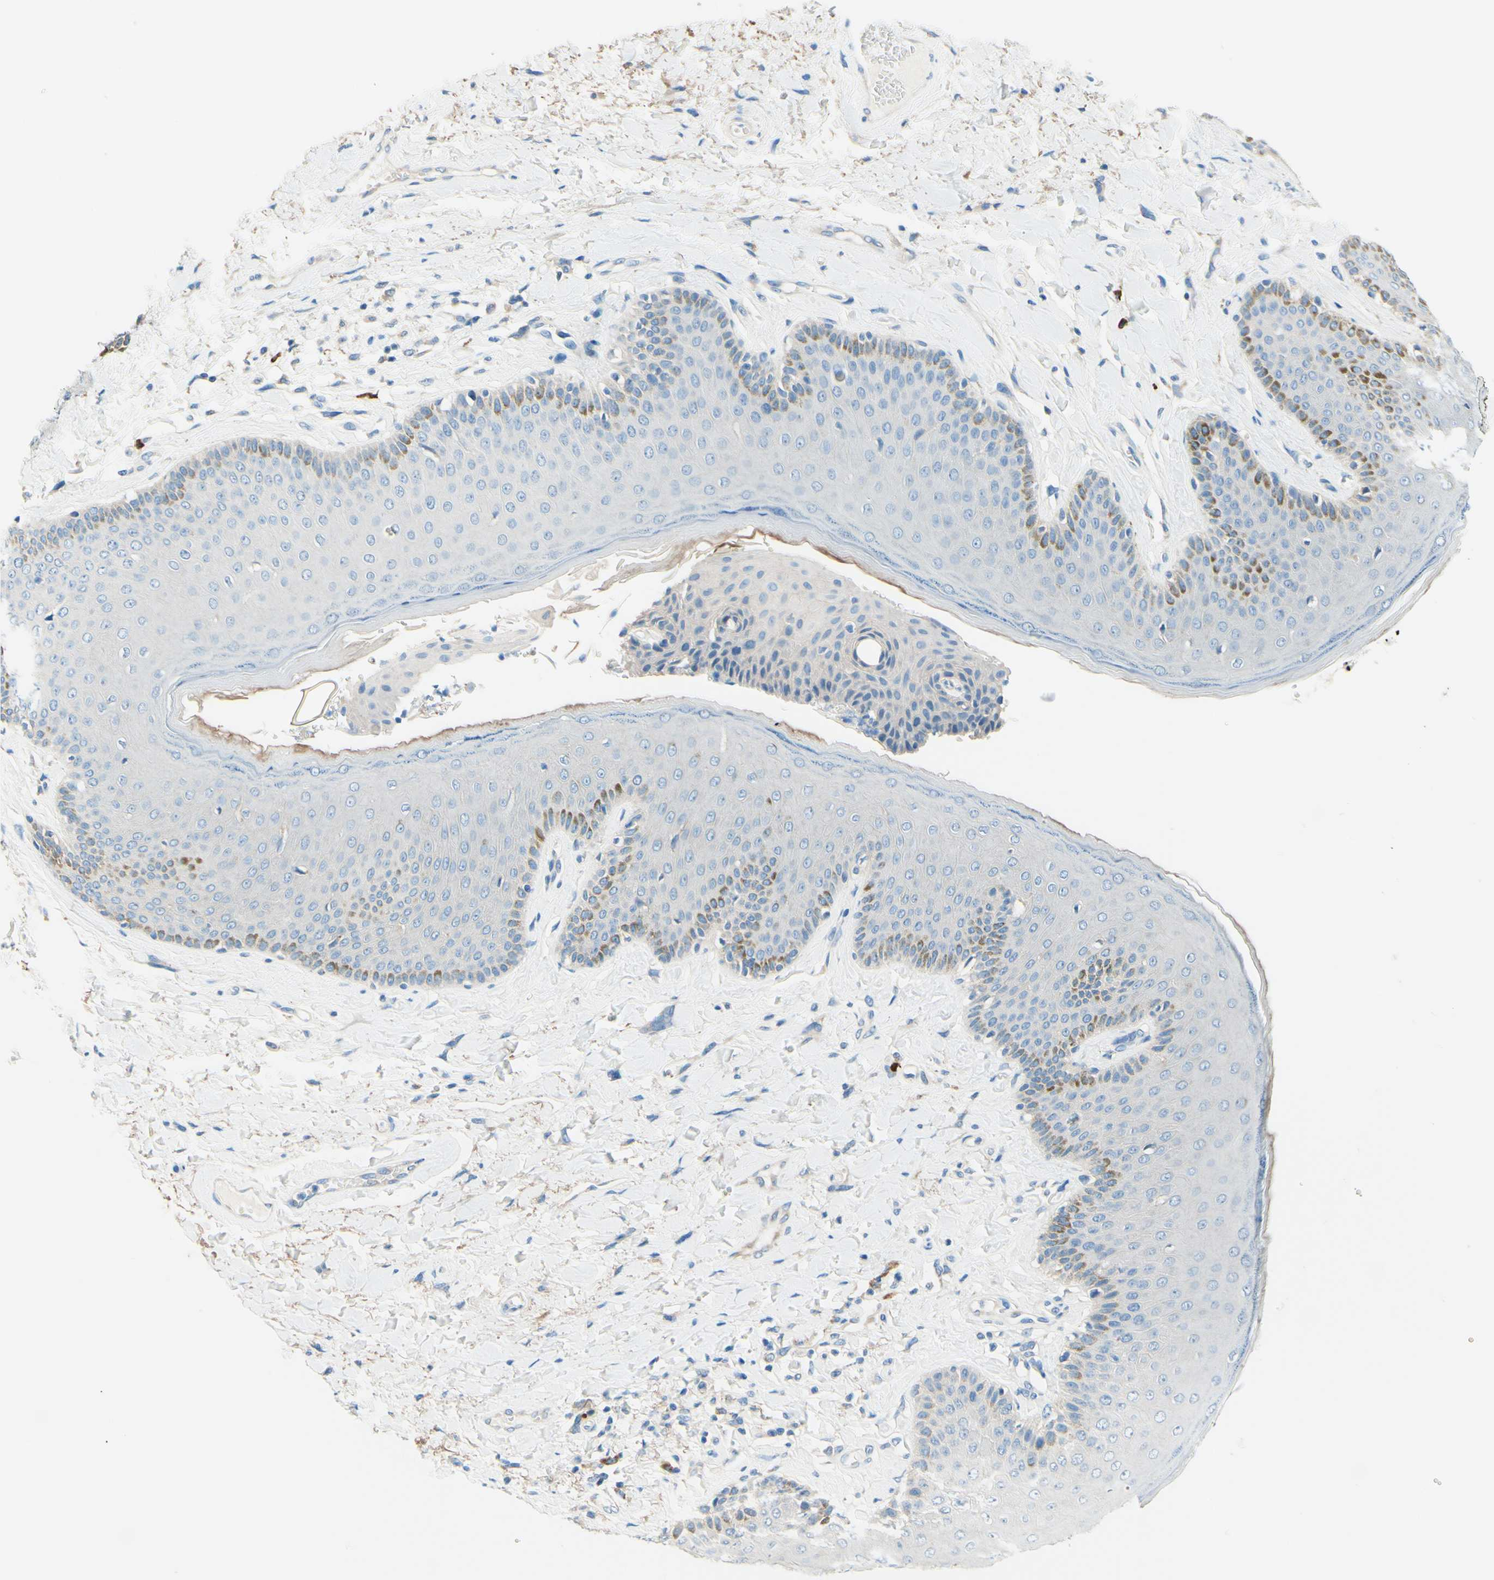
{"staining": {"intensity": "moderate", "quantity": "<25%", "location": "cytoplasmic/membranous"}, "tissue": "skin", "cell_type": "Epidermal cells", "image_type": "normal", "snomed": [{"axis": "morphology", "description": "Normal tissue, NOS"}, {"axis": "topography", "description": "Anal"}], "caption": "IHC of normal human skin demonstrates low levels of moderate cytoplasmic/membranous staining in approximately <25% of epidermal cells.", "gene": "PASD1", "patient": {"sex": "male", "age": 69}}